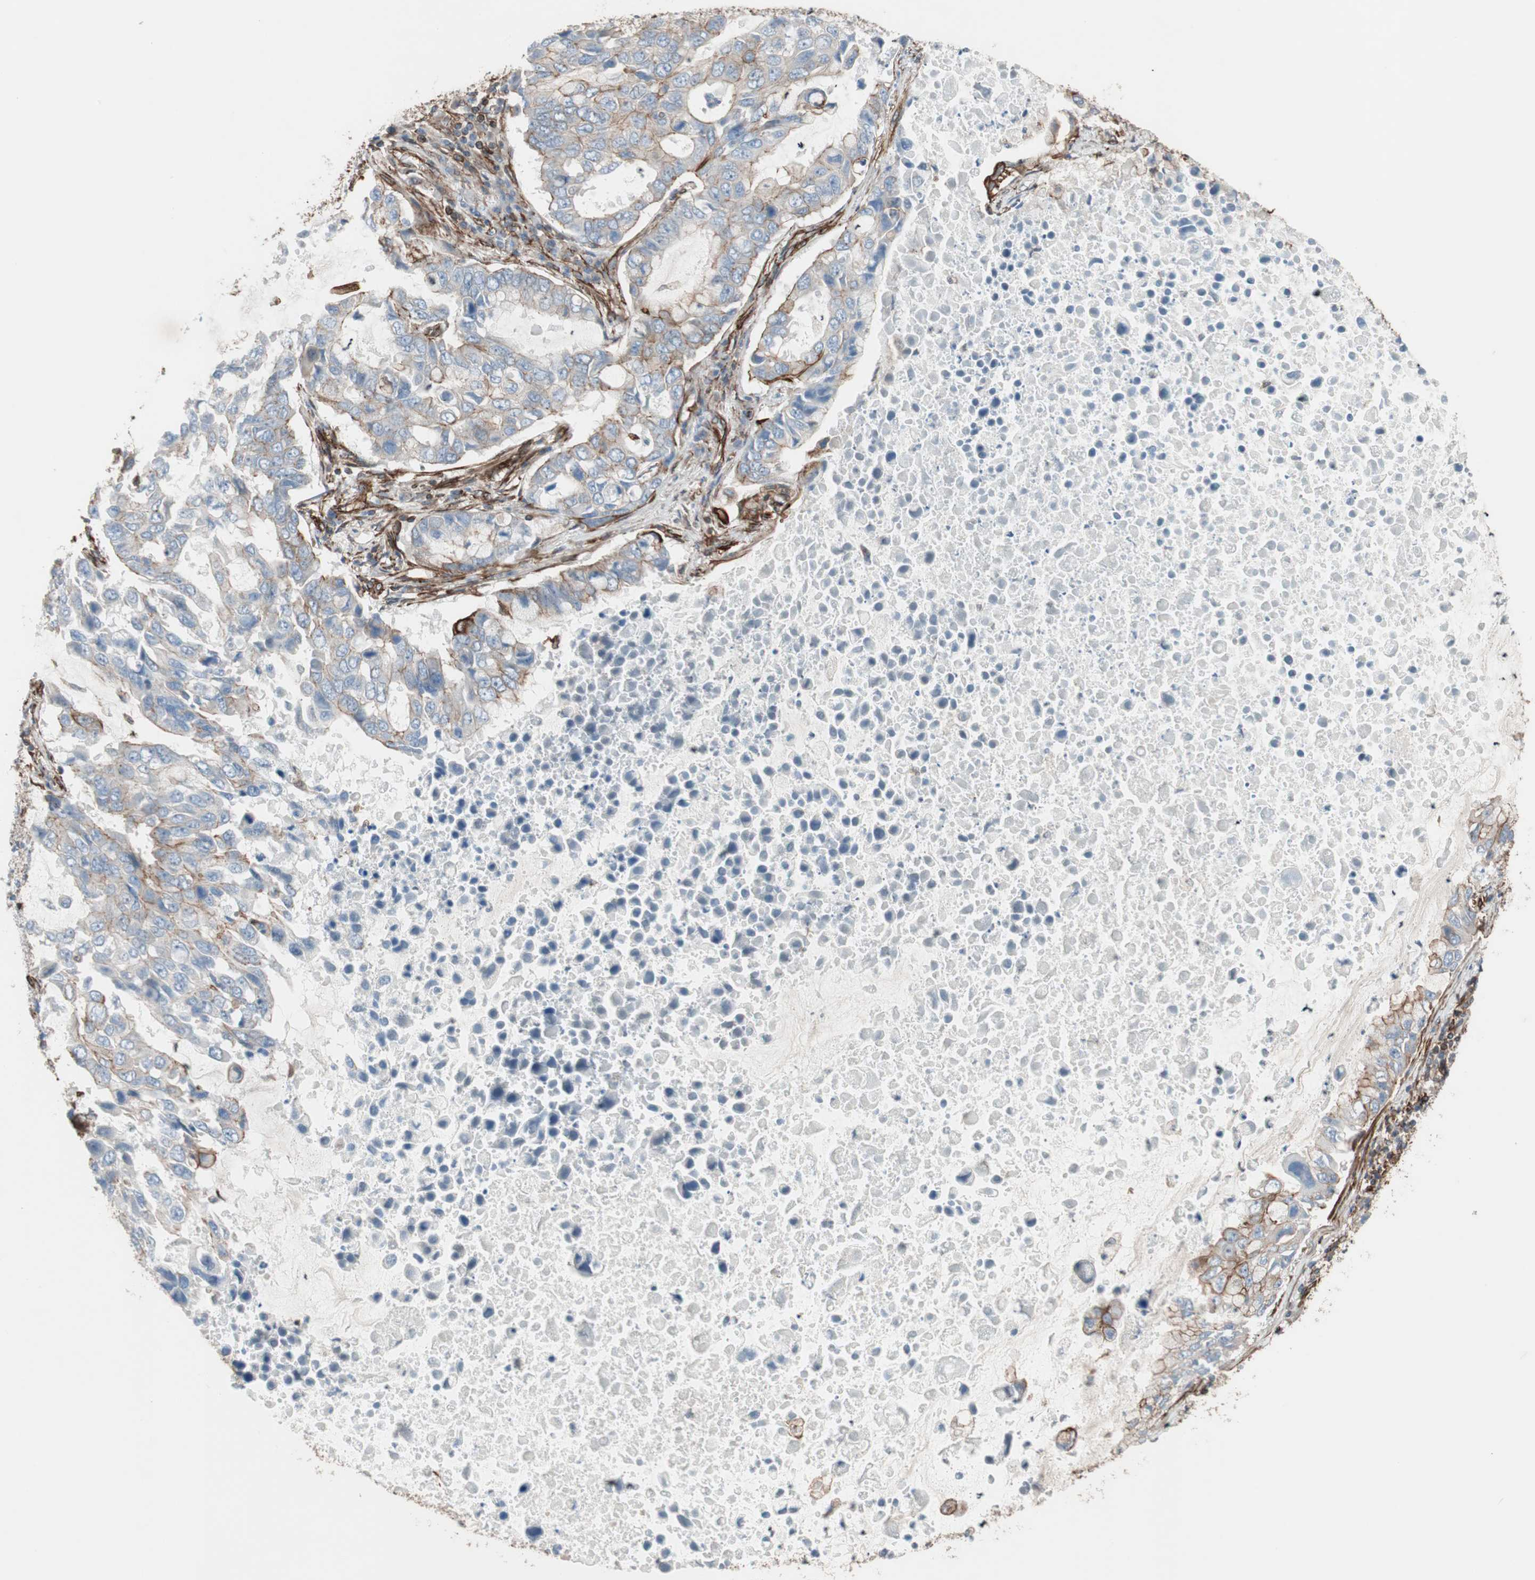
{"staining": {"intensity": "moderate", "quantity": "<25%", "location": "cytoplasmic/membranous"}, "tissue": "lung cancer", "cell_type": "Tumor cells", "image_type": "cancer", "snomed": [{"axis": "morphology", "description": "Adenocarcinoma, NOS"}, {"axis": "topography", "description": "Lung"}], "caption": "Lung adenocarcinoma was stained to show a protein in brown. There is low levels of moderate cytoplasmic/membranous expression in about <25% of tumor cells. The staining was performed using DAB (3,3'-diaminobenzidine) to visualize the protein expression in brown, while the nuclei were stained in blue with hematoxylin (Magnification: 20x).", "gene": "TCTA", "patient": {"sex": "male", "age": 64}}